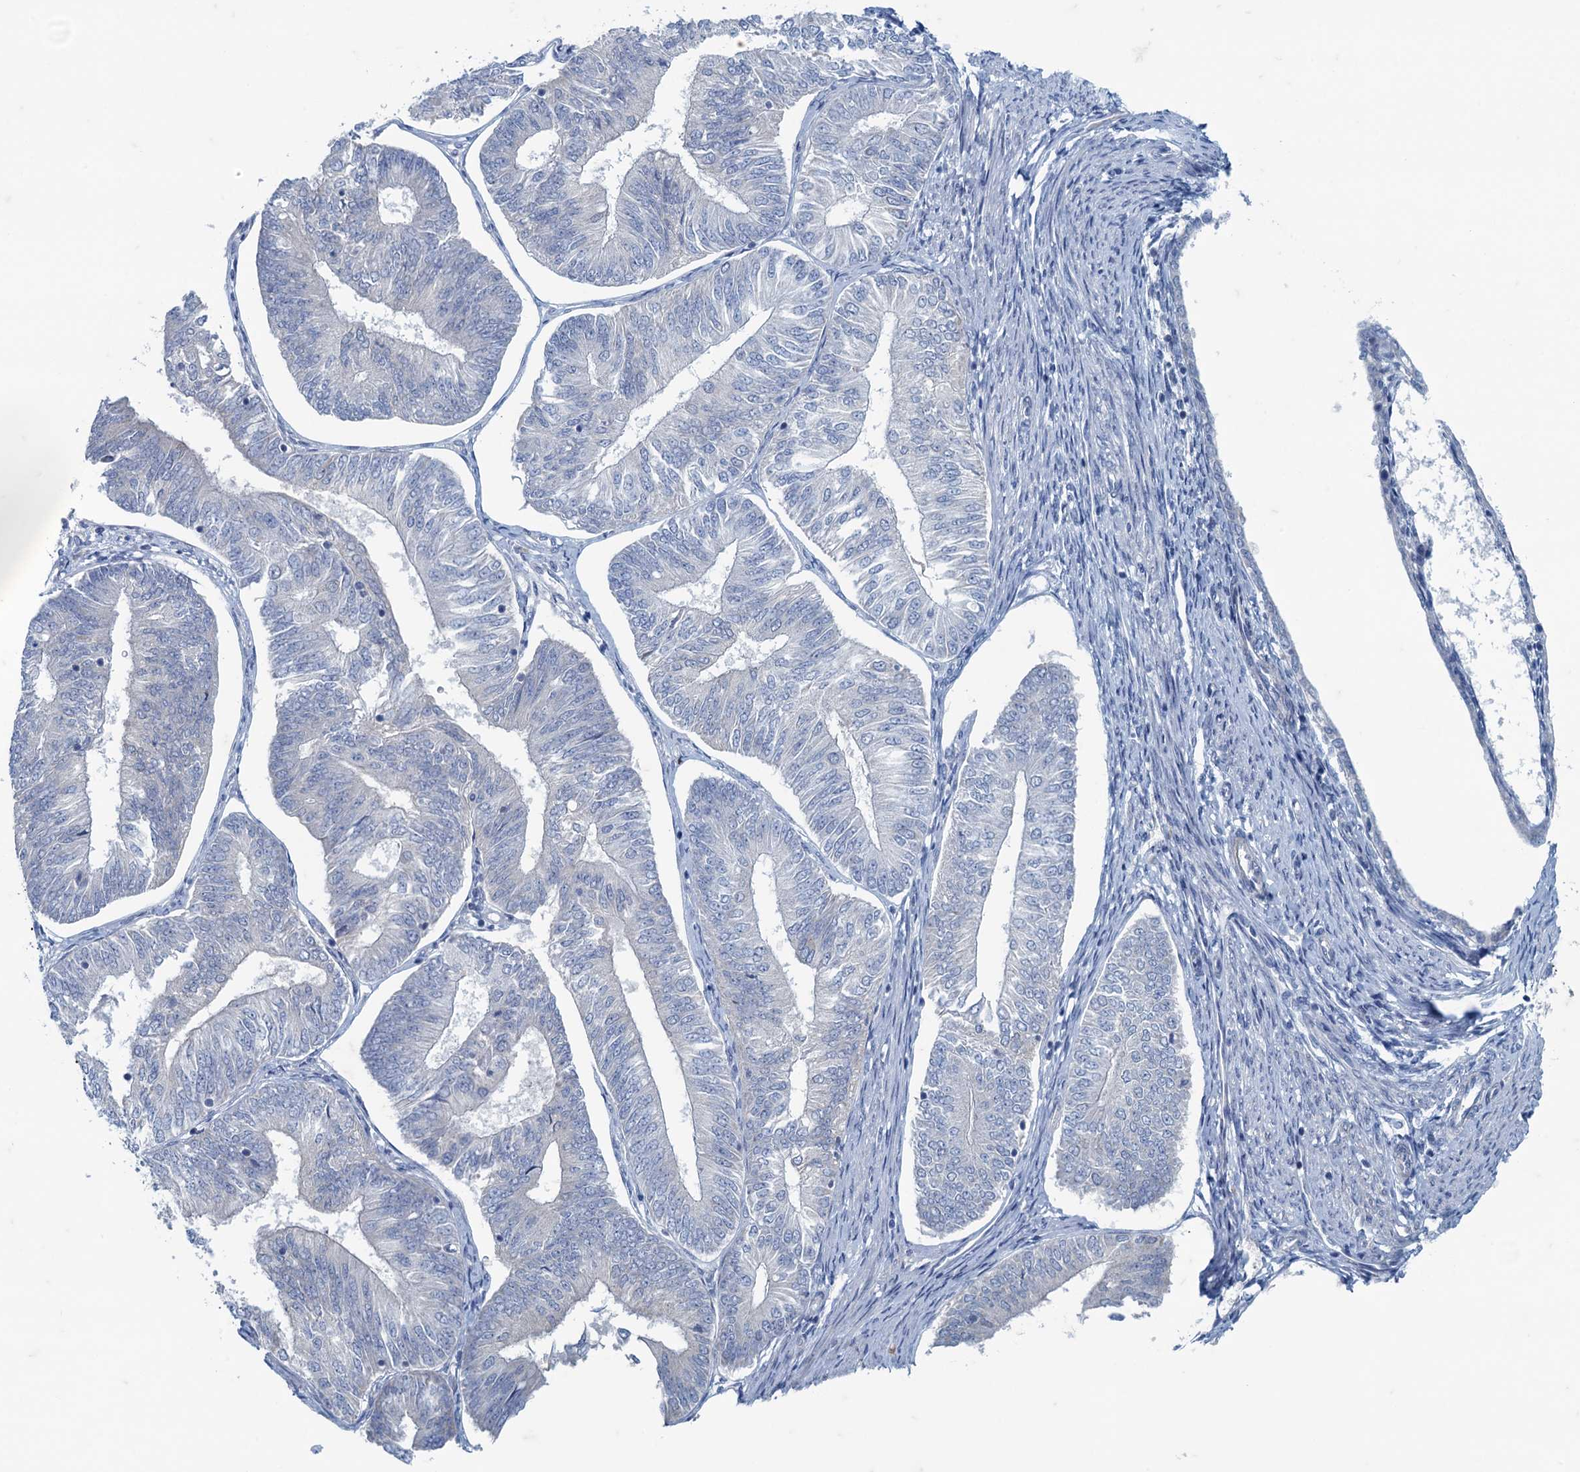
{"staining": {"intensity": "negative", "quantity": "none", "location": "none"}, "tissue": "endometrial cancer", "cell_type": "Tumor cells", "image_type": "cancer", "snomed": [{"axis": "morphology", "description": "Adenocarcinoma, NOS"}, {"axis": "topography", "description": "Endometrium"}], "caption": "This is a image of immunohistochemistry staining of adenocarcinoma (endometrial), which shows no expression in tumor cells.", "gene": "MAP1LC3A", "patient": {"sex": "female", "age": 58}}